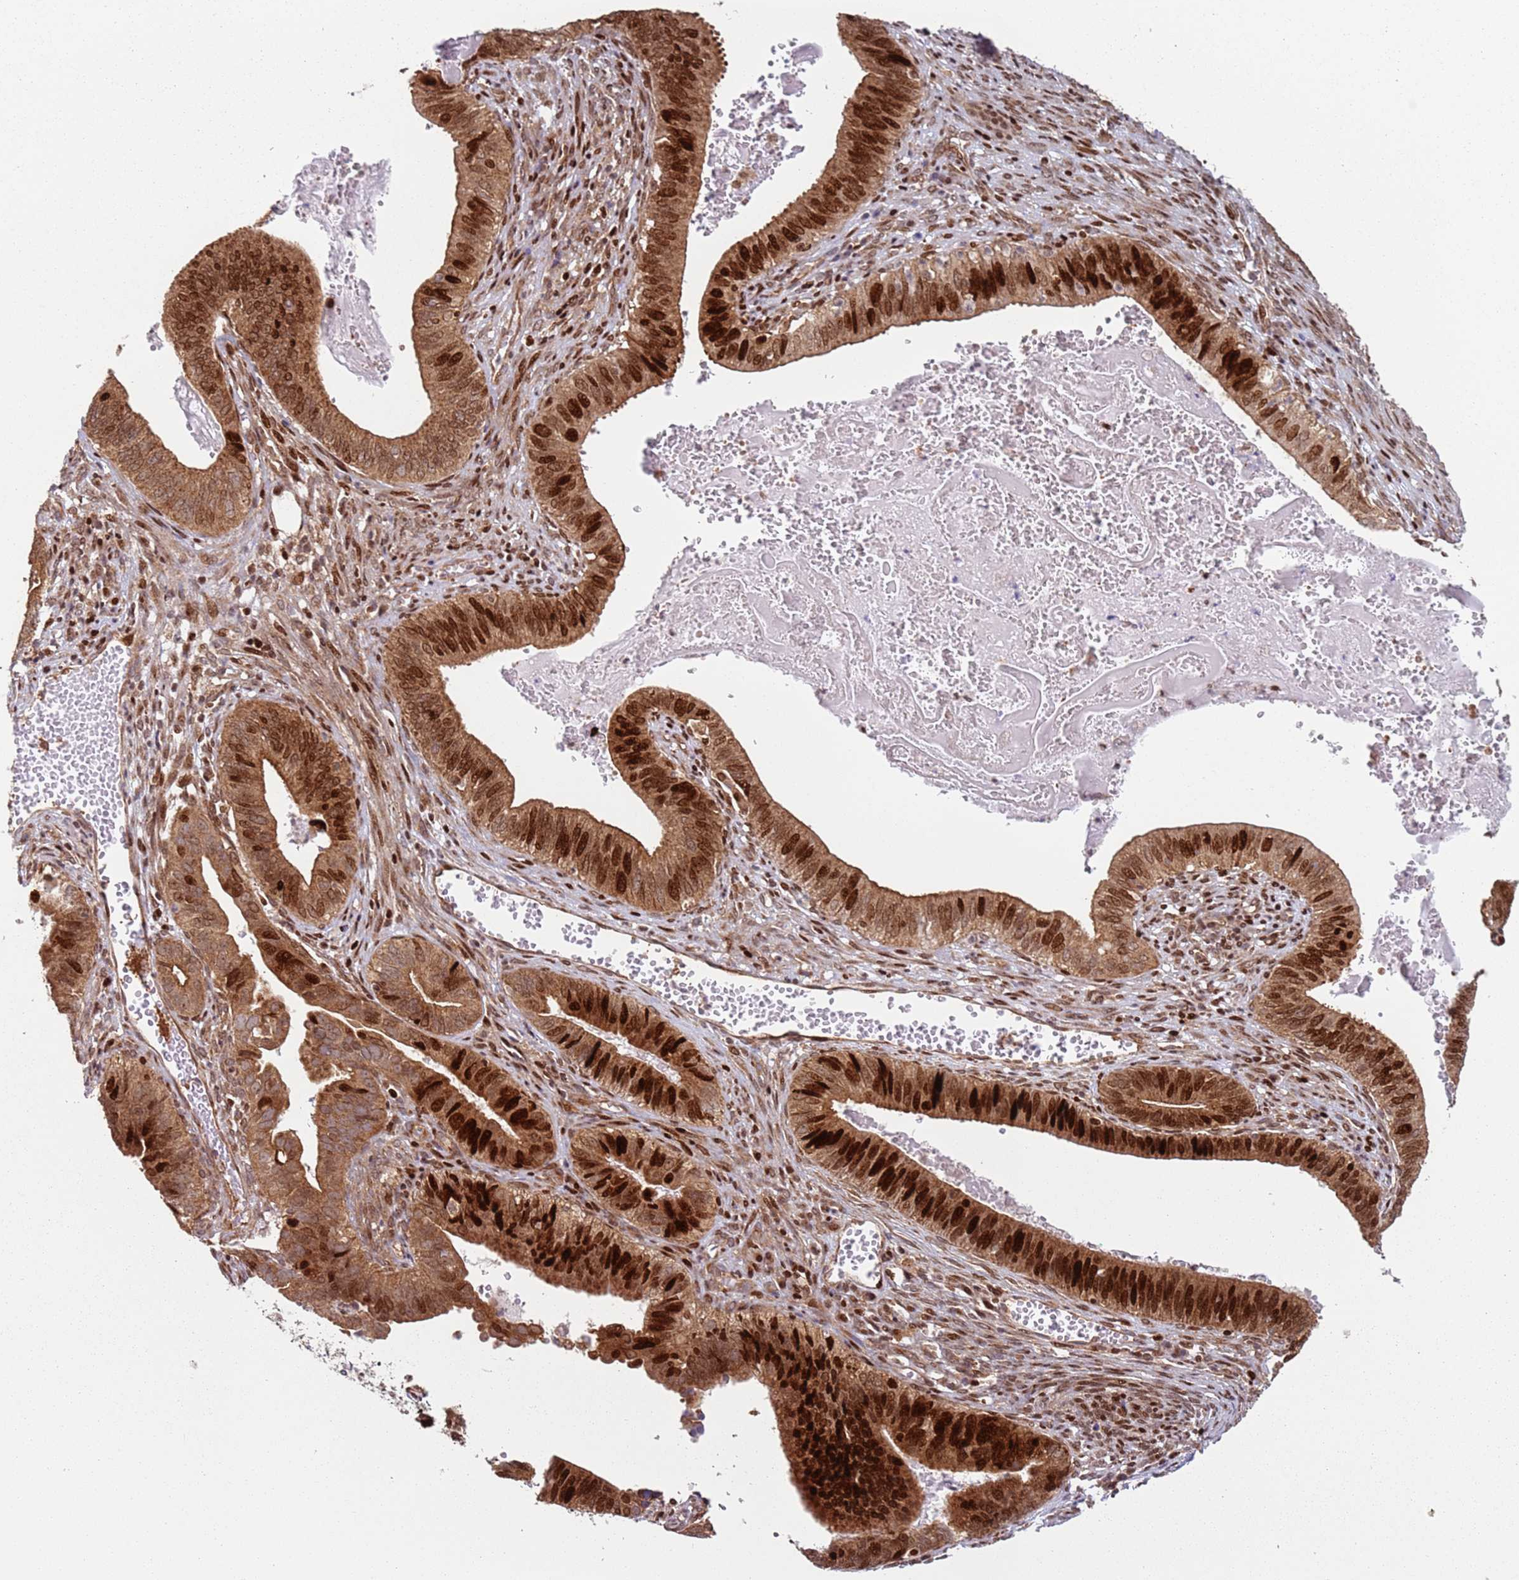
{"staining": {"intensity": "strong", "quantity": ">75%", "location": "cytoplasmic/membranous,nuclear"}, "tissue": "cervical cancer", "cell_type": "Tumor cells", "image_type": "cancer", "snomed": [{"axis": "morphology", "description": "Adenocarcinoma, NOS"}, {"axis": "topography", "description": "Cervix"}], "caption": "Immunohistochemistry (IHC) histopathology image of neoplastic tissue: human cervical adenocarcinoma stained using IHC exhibits high levels of strong protein expression localized specifically in the cytoplasmic/membranous and nuclear of tumor cells, appearing as a cytoplasmic/membranous and nuclear brown color.", "gene": "HNRNPLL", "patient": {"sex": "female", "age": 42}}